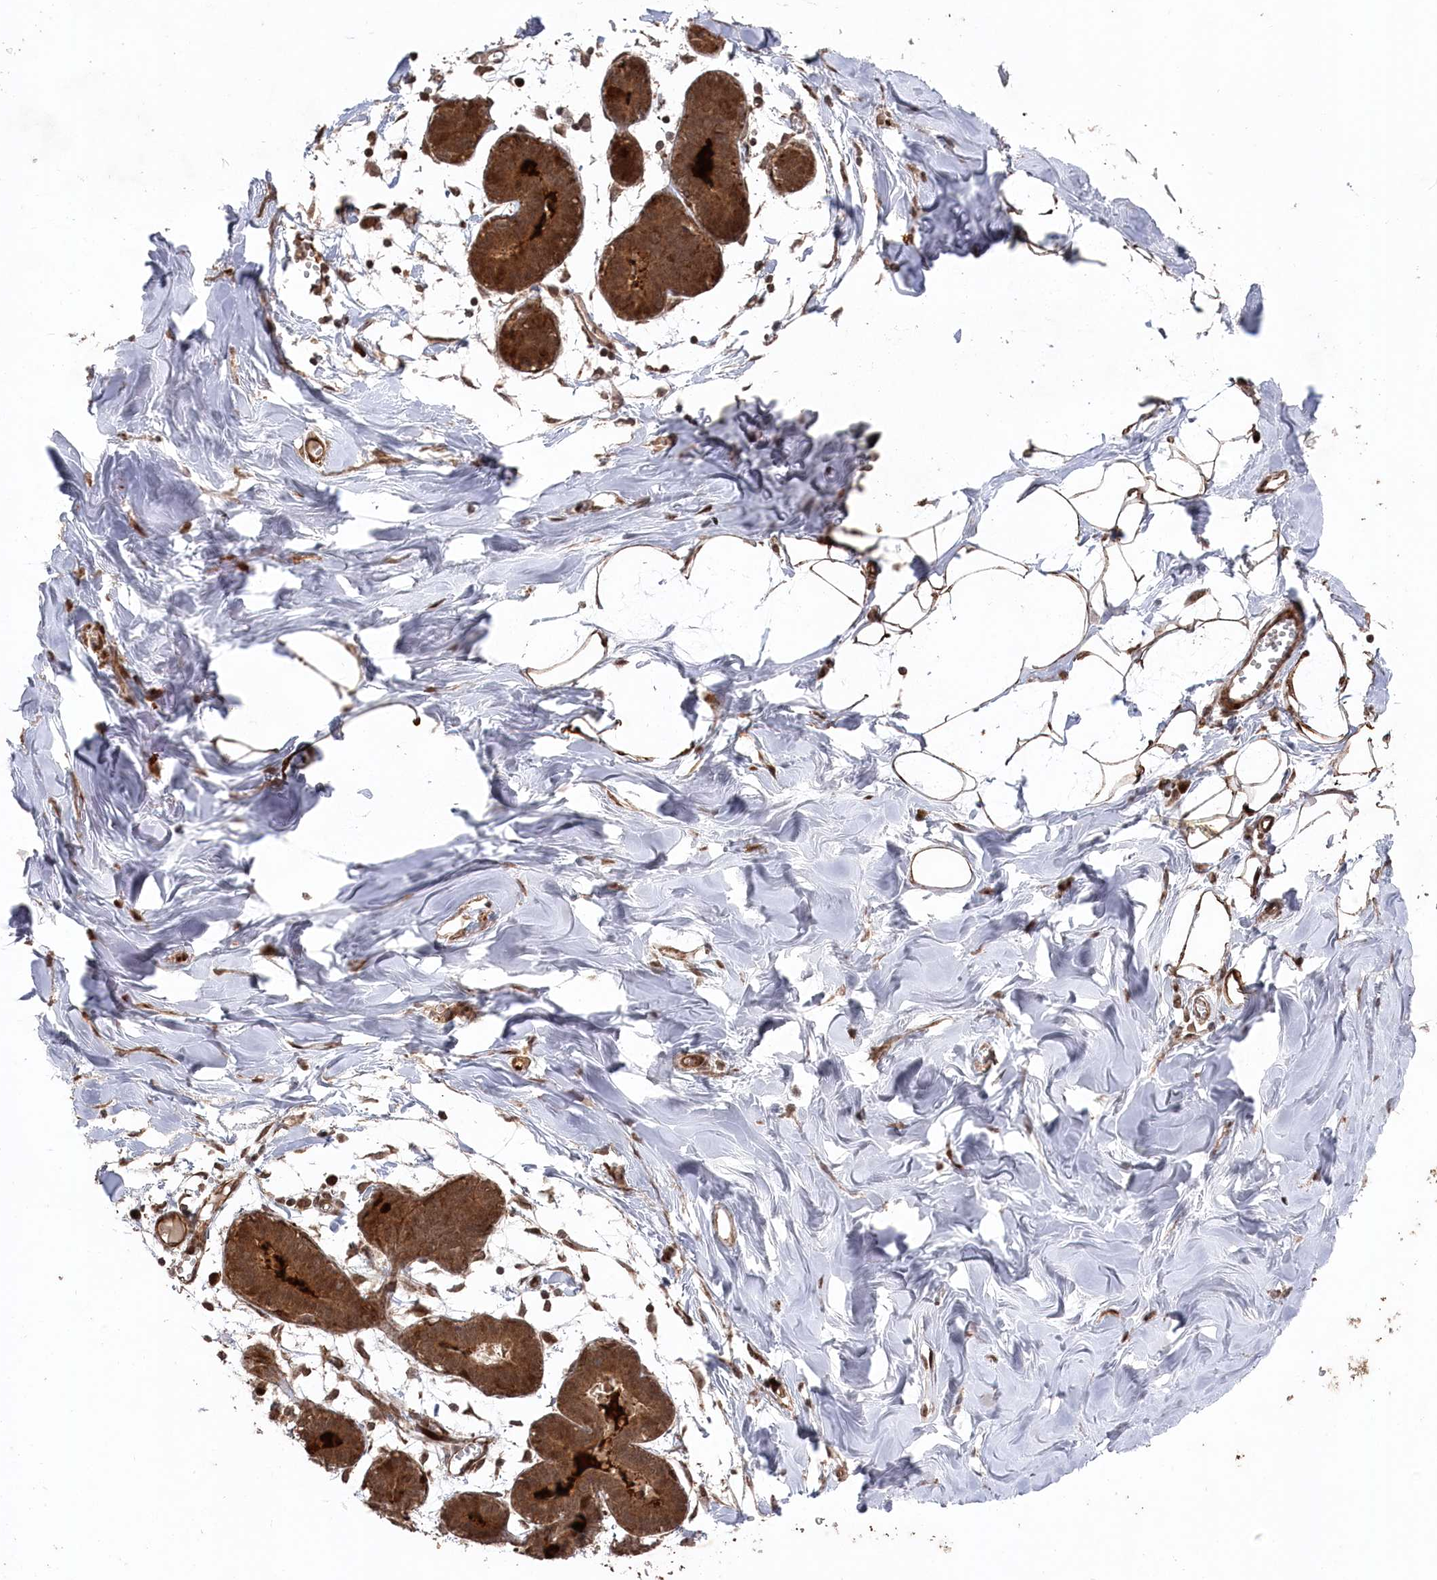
{"staining": {"intensity": "moderate", "quantity": ">75%", "location": "cytoplasmic/membranous,nuclear"}, "tissue": "breast", "cell_type": "Adipocytes", "image_type": "normal", "snomed": [{"axis": "morphology", "description": "Normal tissue, NOS"}, {"axis": "topography", "description": "Breast"}], "caption": "Protein positivity by immunohistochemistry (IHC) shows moderate cytoplasmic/membranous,nuclear expression in about >75% of adipocytes in normal breast. The protein is stained brown, and the nuclei are stained in blue (DAB (3,3'-diaminobenzidine) IHC with brightfield microscopy, high magnification).", "gene": "POLR3A", "patient": {"sex": "female", "age": 27}}